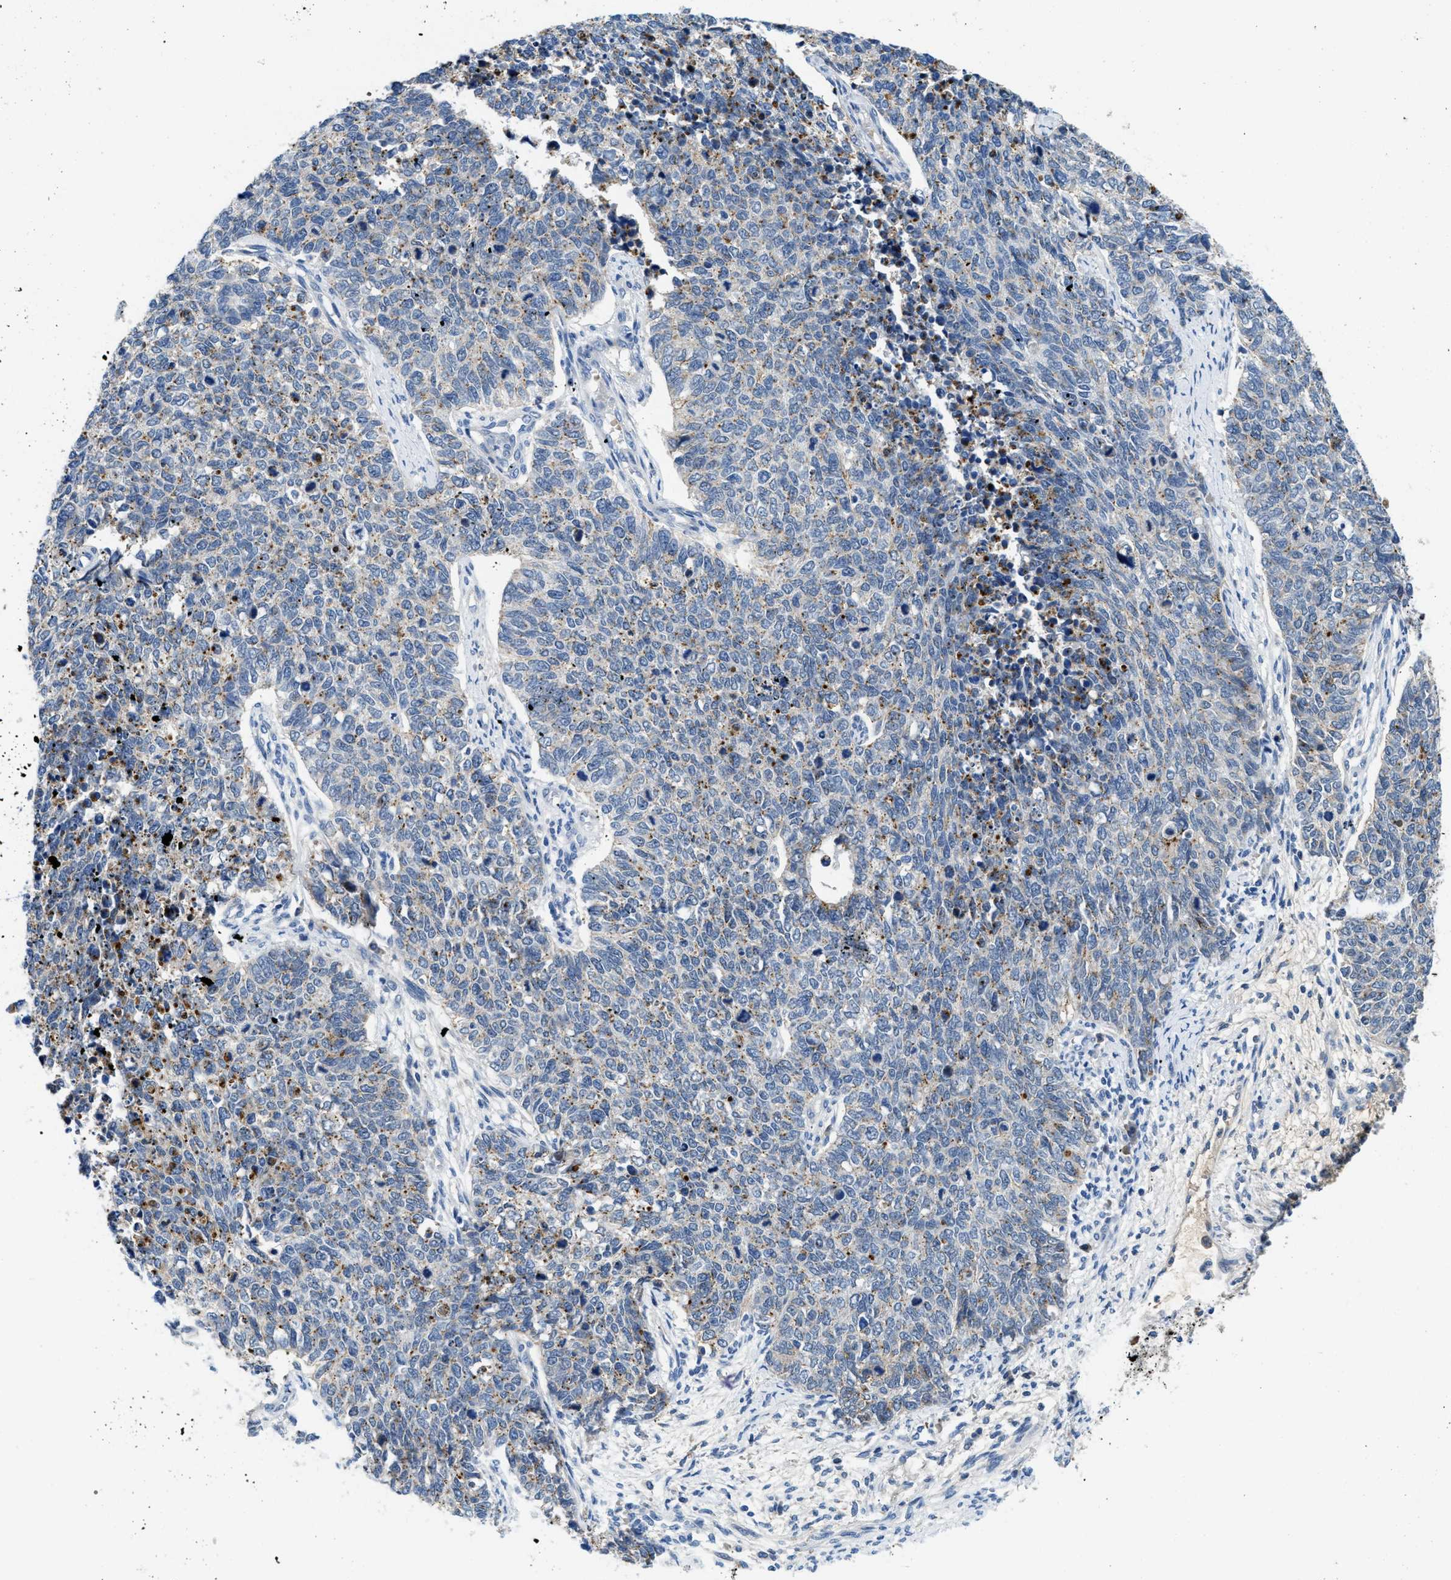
{"staining": {"intensity": "weak", "quantity": "25%-75%", "location": "cytoplasmic/membranous"}, "tissue": "cervical cancer", "cell_type": "Tumor cells", "image_type": "cancer", "snomed": [{"axis": "morphology", "description": "Squamous cell carcinoma, NOS"}, {"axis": "topography", "description": "Cervix"}], "caption": "A brown stain highlights weak cytoplasmic/membranous expression of a protein in human cervical cancer tumor cells. (DAB = brown stain, brightfield microscopy at high magnification).", "gene": "TSPAN3", "patient": {"sex": "female", "age": 63}}